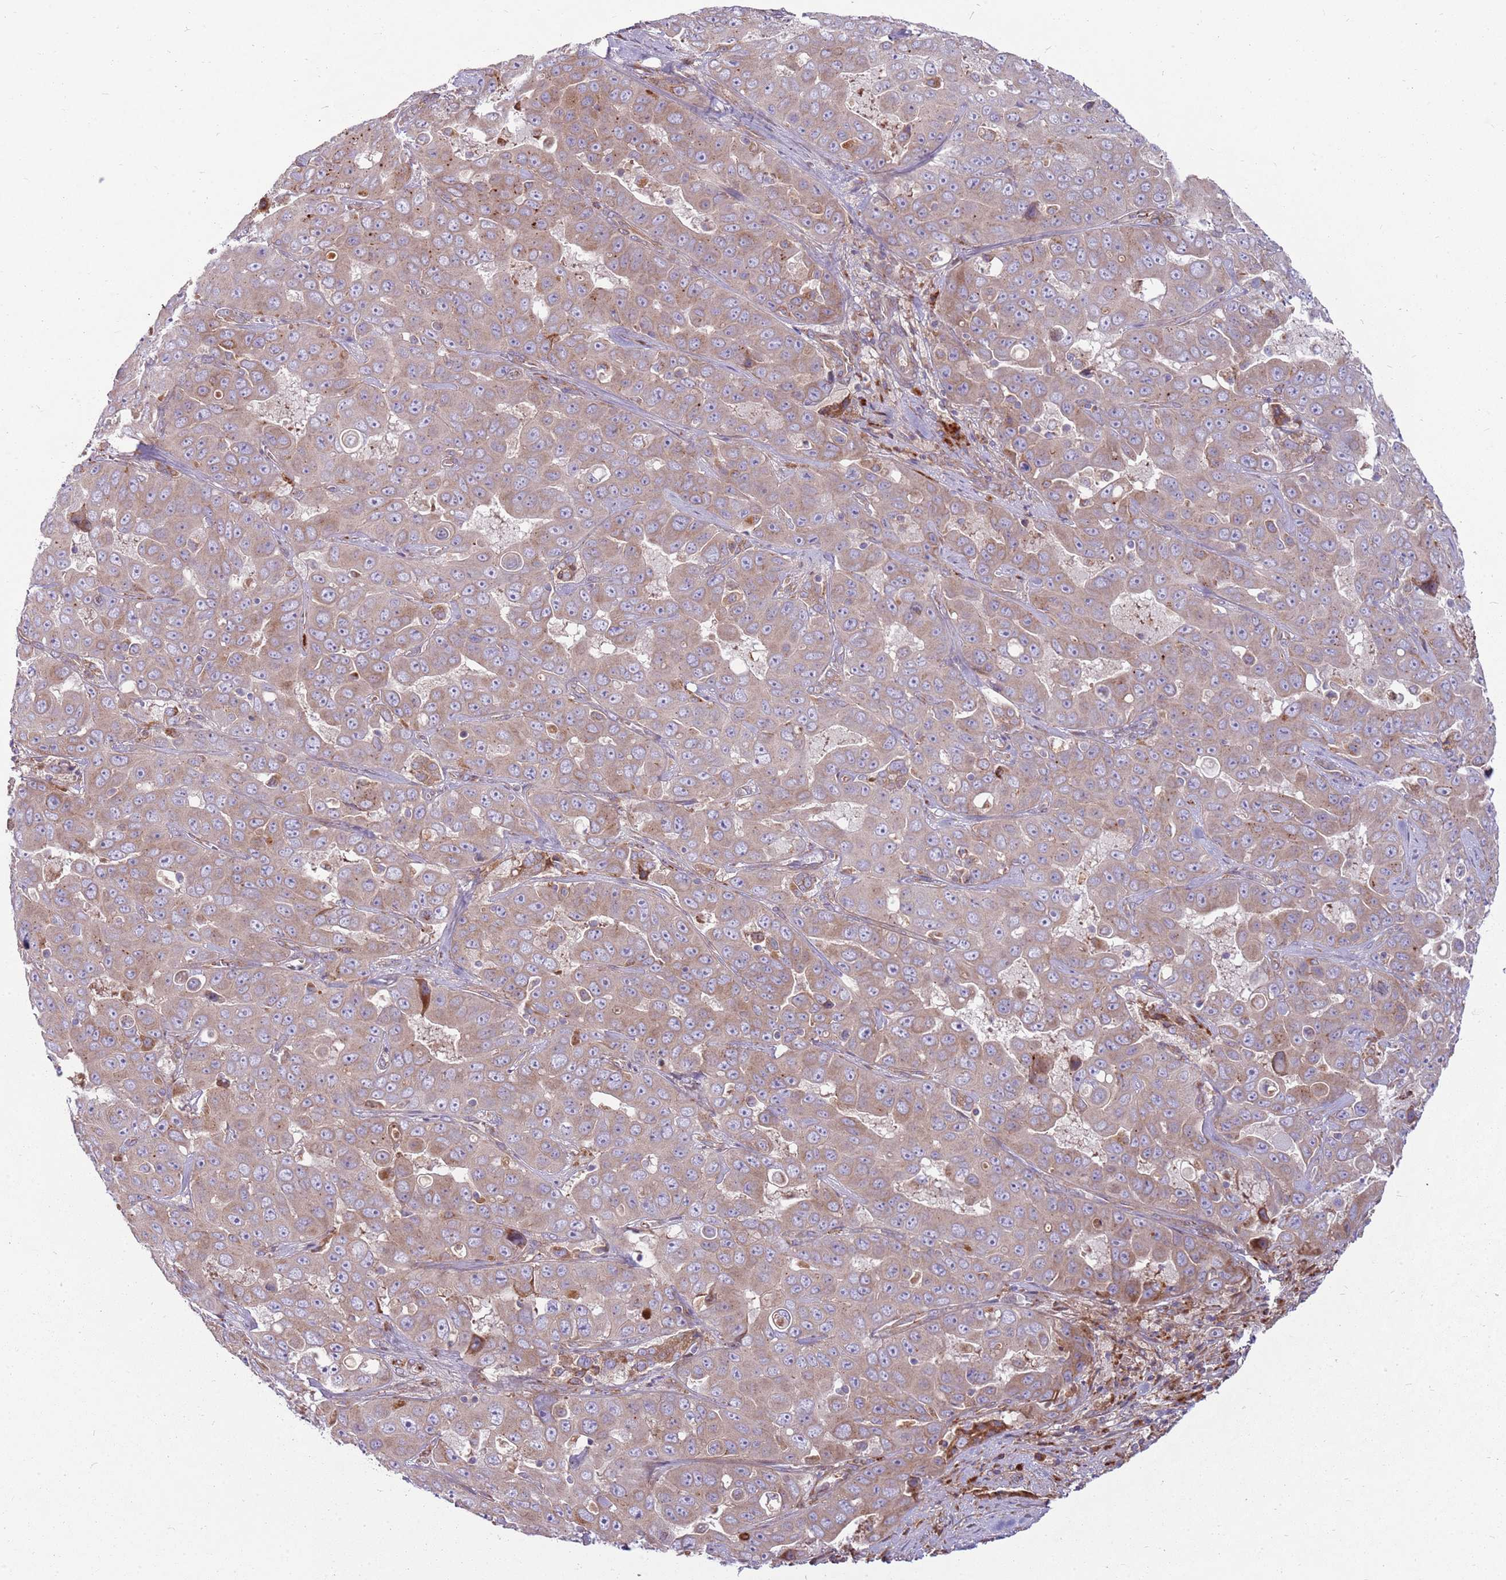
{"staining": {"intensity": "weak", "quantity": "25%-75%", "location": "cytoplasmic/membranous"}, "tissue": "liver cancer", "cell_type": "Tumor cells", "image_type": "cancer", "snomed": [{"axis": "morphology", "description": "Cholangiocarcinoma"}, {"axis": "topography", "description": "Liver"}], "caption": "Immunohistochemical staining of human liver cholangiocarcinoma displays low levels of weak cytoplasmic/membranous protein expression in about 25%-75% of tumor cells.", "gene": "EMC1", "patient": {"sex": "female", "age": 52}}